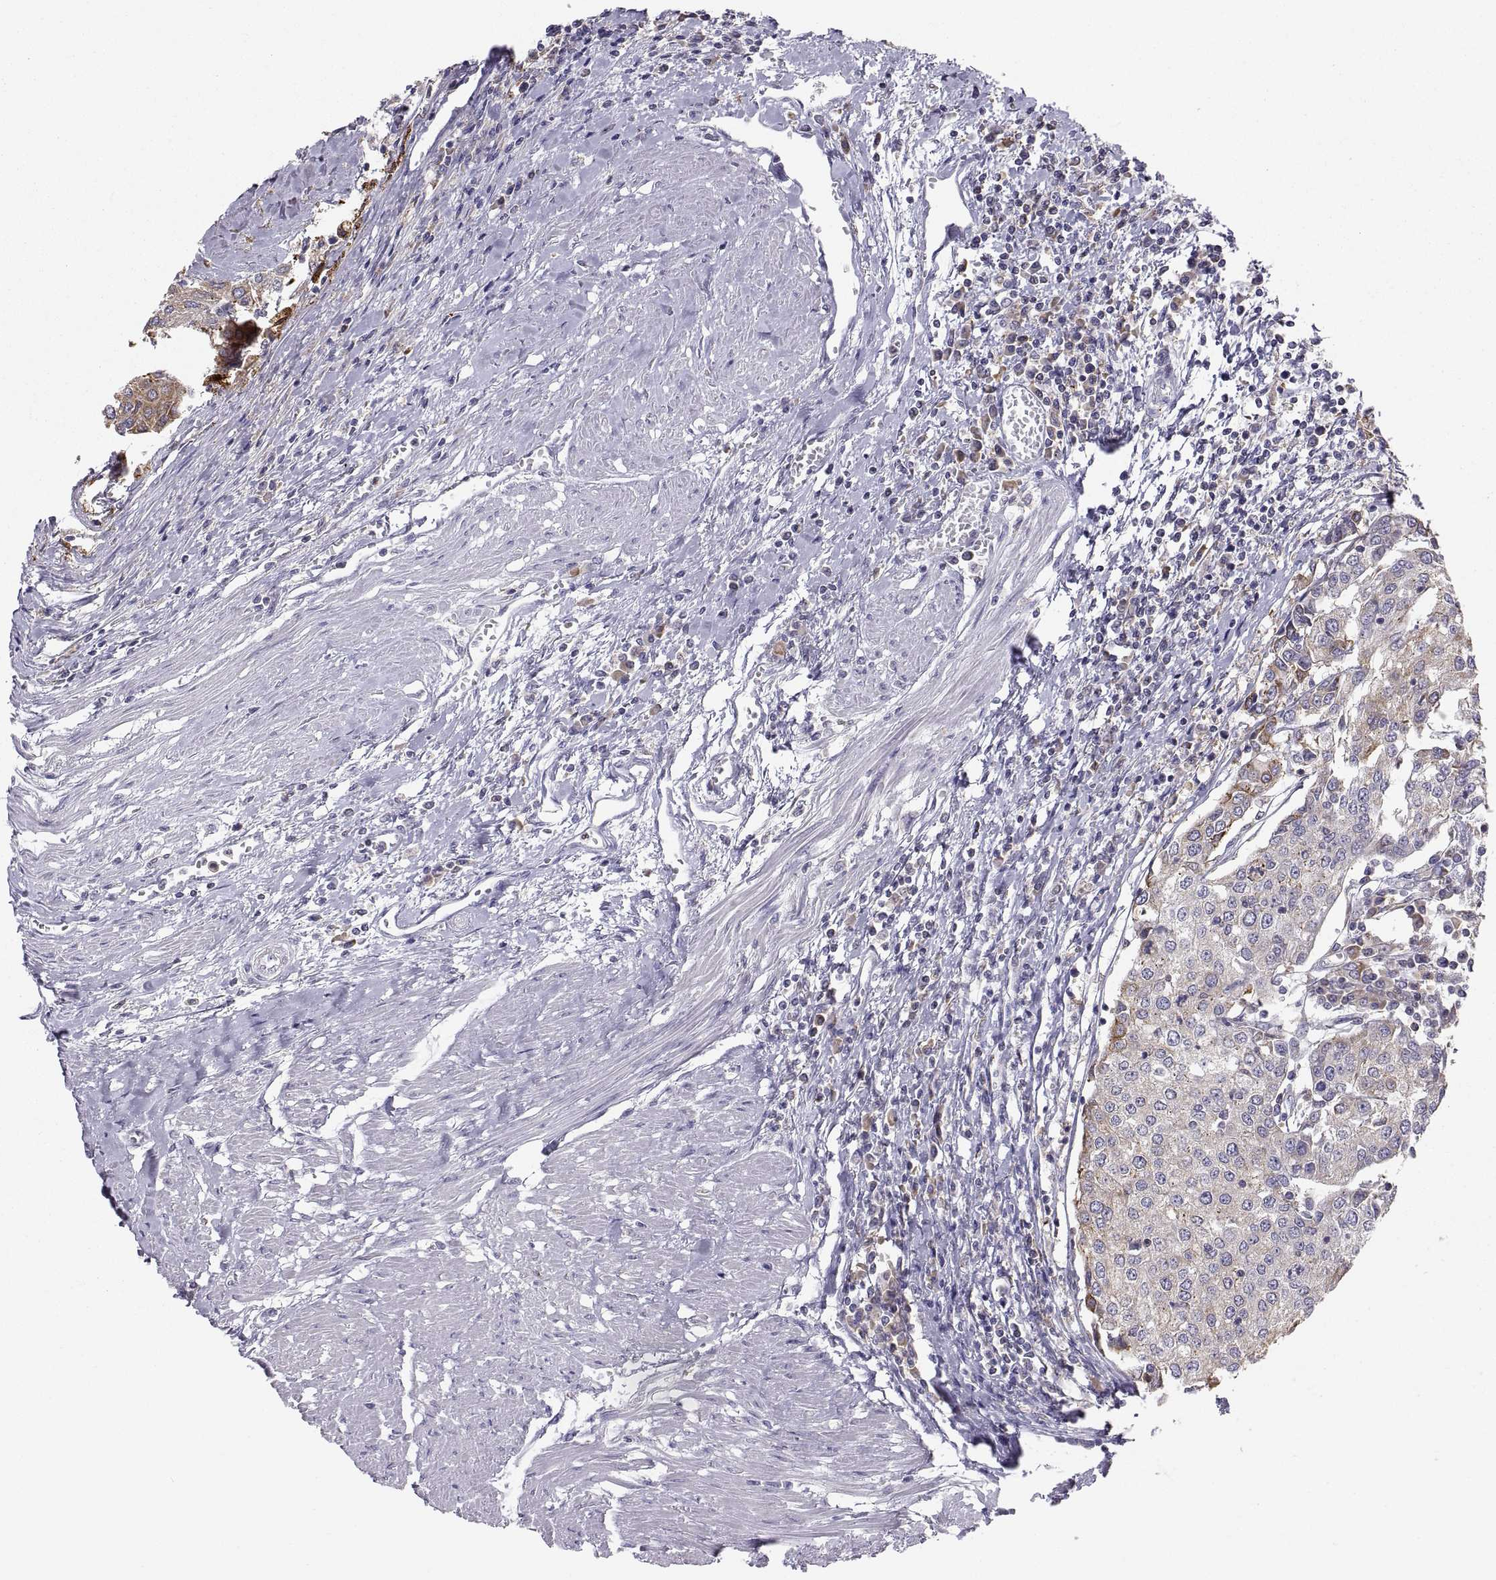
{"staining": {"intensity": "weak", "quantity": "<25%", "location": "cytoplasmic/membranous"}, "tissue": "urothelial cancer", "cell_type": "Tumor cells", "image_type": "cancer", "snomed": [{"axis": "morphology", "description": "Urothelial carcinoma, High grade"}, {"axis": "topography", "description": "Urinary bladder"}], "caption": "Immunohistochemical staining of urothelial carcinoma (high-grade) demonstrates no significant positivity in tumor cells.", "gene": "ERO1A", "patient": {"sex": "female", "age": 85}}